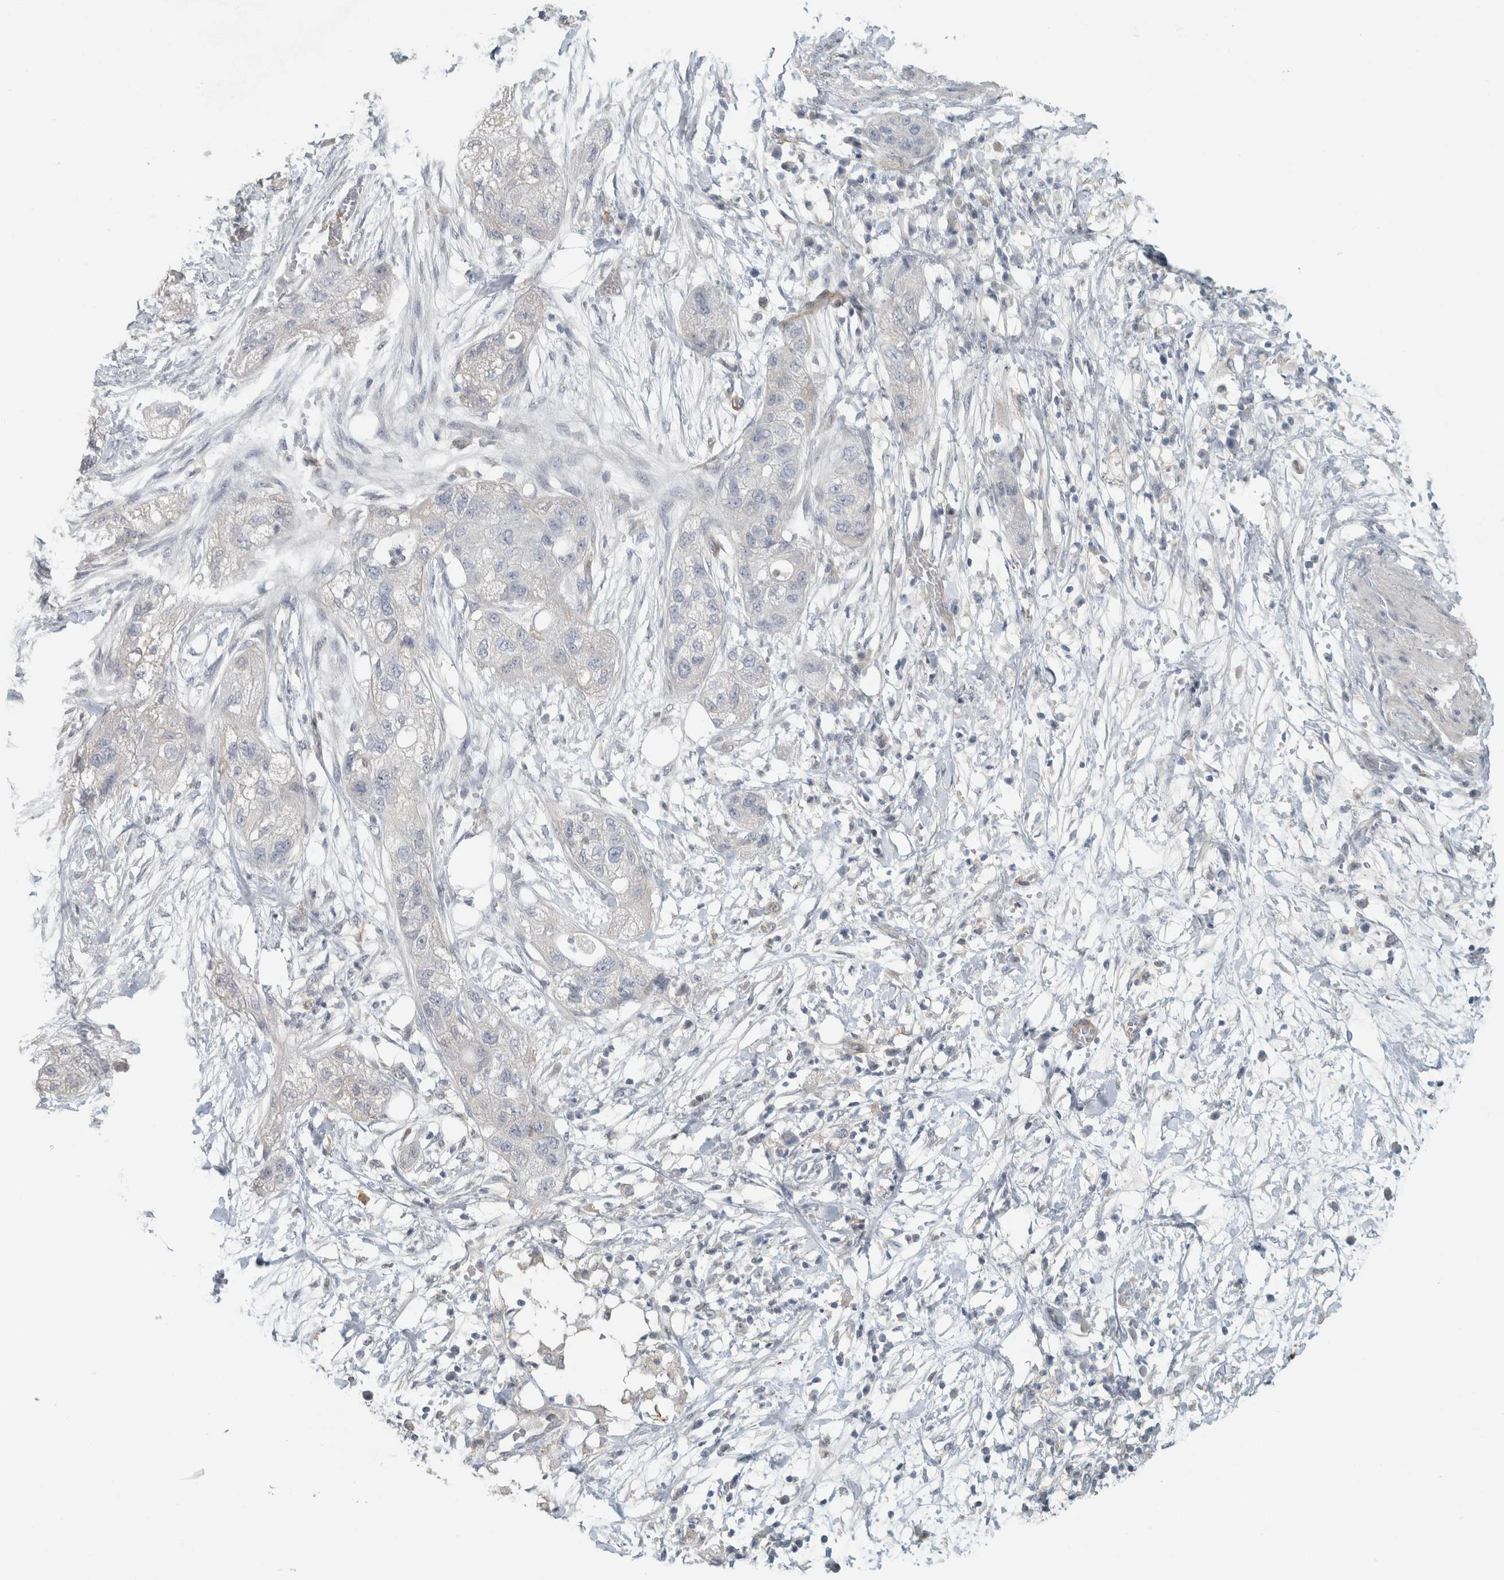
{"staining": {"intensity": "negative", "quantity": "none", "location": "none"}, "tissue": "pancreatic cancer", "cell_type": "Tumor cells", "image_type": "cancer", "snomed": [{"axis": "morphology", "description": "Adenocarcinoma, NOS"}, {"axis": "topography", "description": "Pancreas"}], "caption": "Immunohistochemical staining of pancreatic cancer (adenocarcinoma) reveals no significant staining in tumor cells. The staining is performed using DAB (3,3'-diaminobenzidine) brown chromogen with nuclei counter-stained in using hematoxylin.", "gene": "SCIN", "patient": {"sex": "female", "age": 78}}